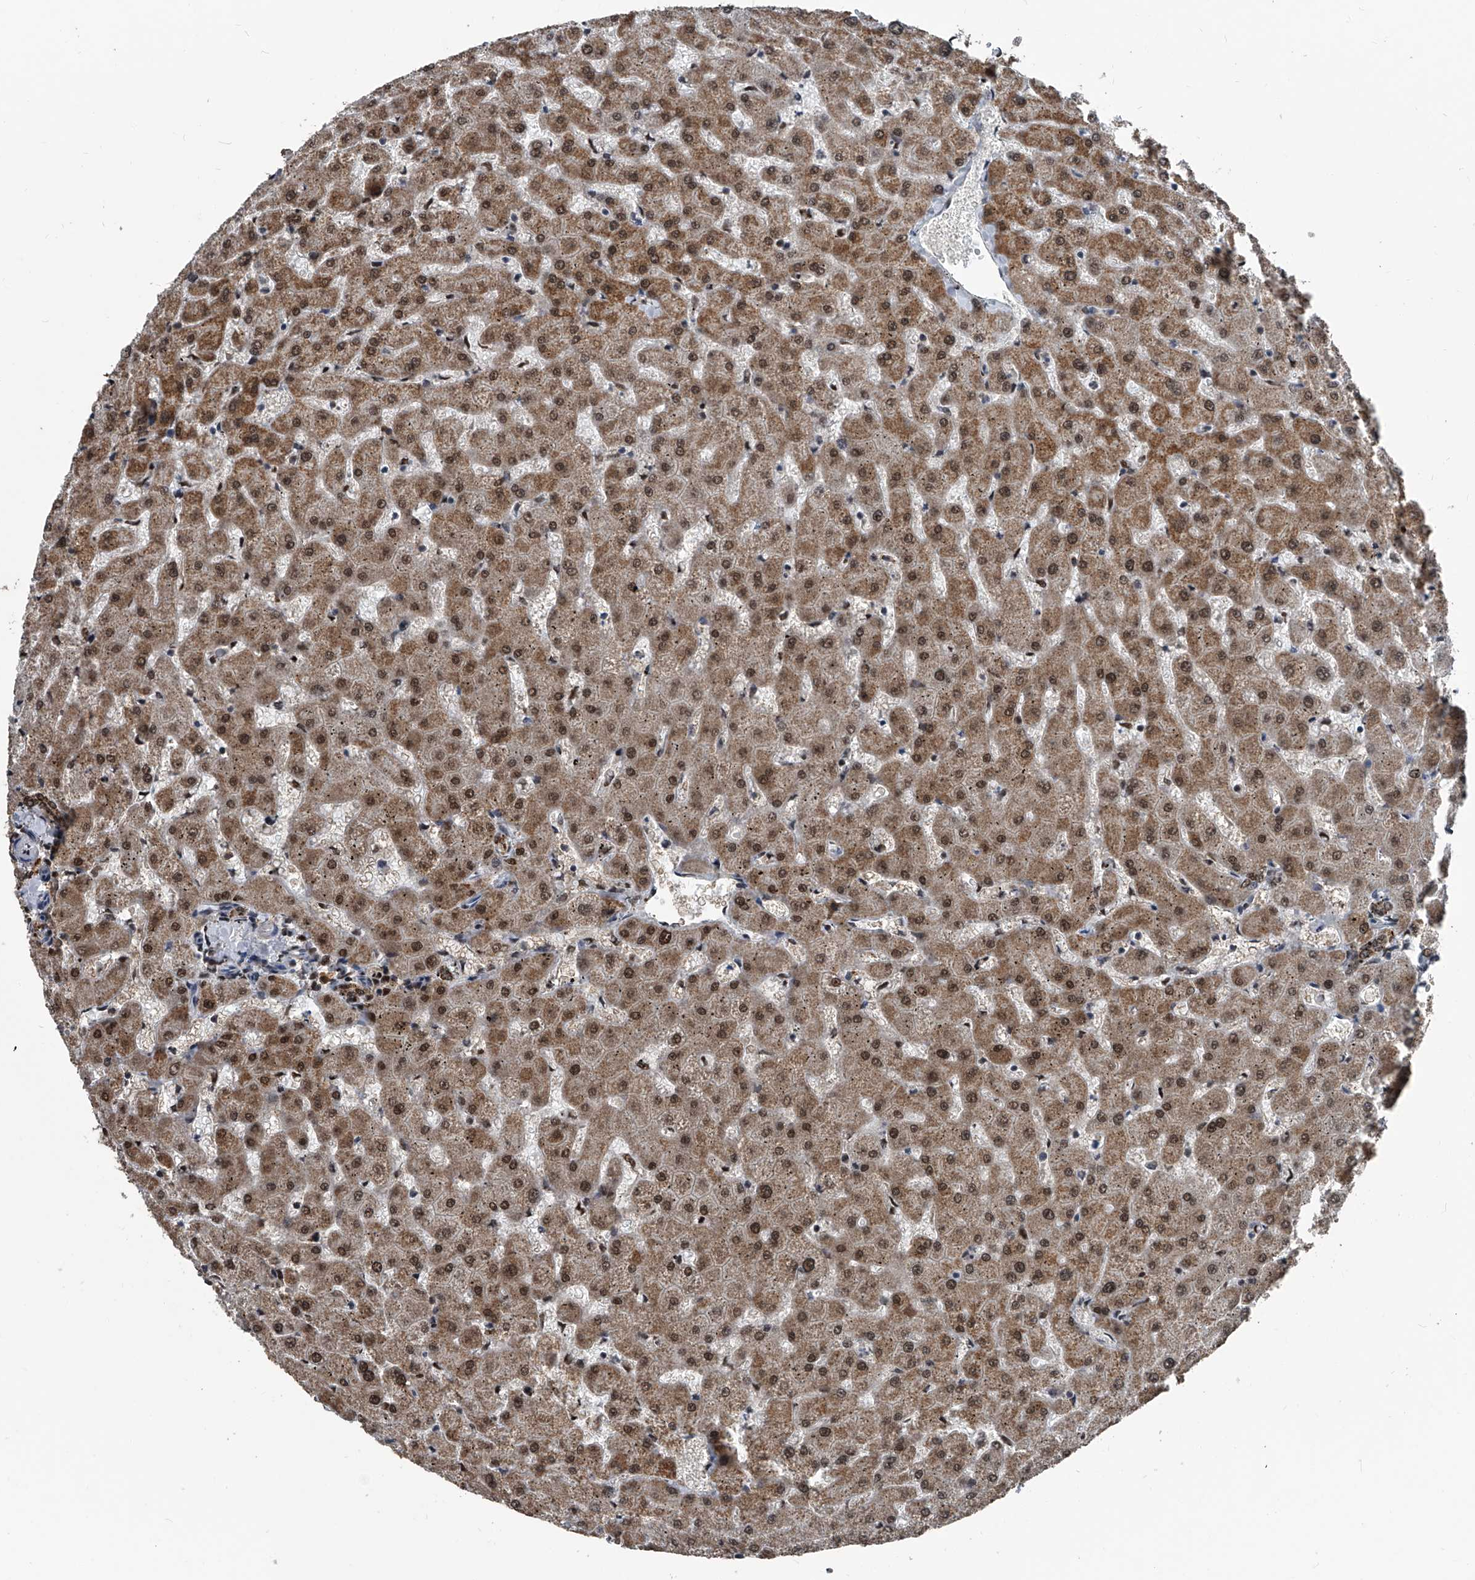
{"staining": {"intensity": "moderate", "quantity": ">75%", "location": "cytoplasmic/membranous,nuclear"}, "tissue": "liver", "cell_type": "Cholangiocytes", "image_type": "normal", "snomed": [{"axis": "morphology", "description": "Normal tissue, NOS"}, {"axis": "topography", "description": "Liver"}], "caption": "Unremarkable liver reveals moderate cytoplasmic/membranous,nuclear expression in about >75% of cholangiocytes, visualized by immunohistochemistry.", "gene": "FKBP5", "patient": {"sex": "female", "age": 63}}